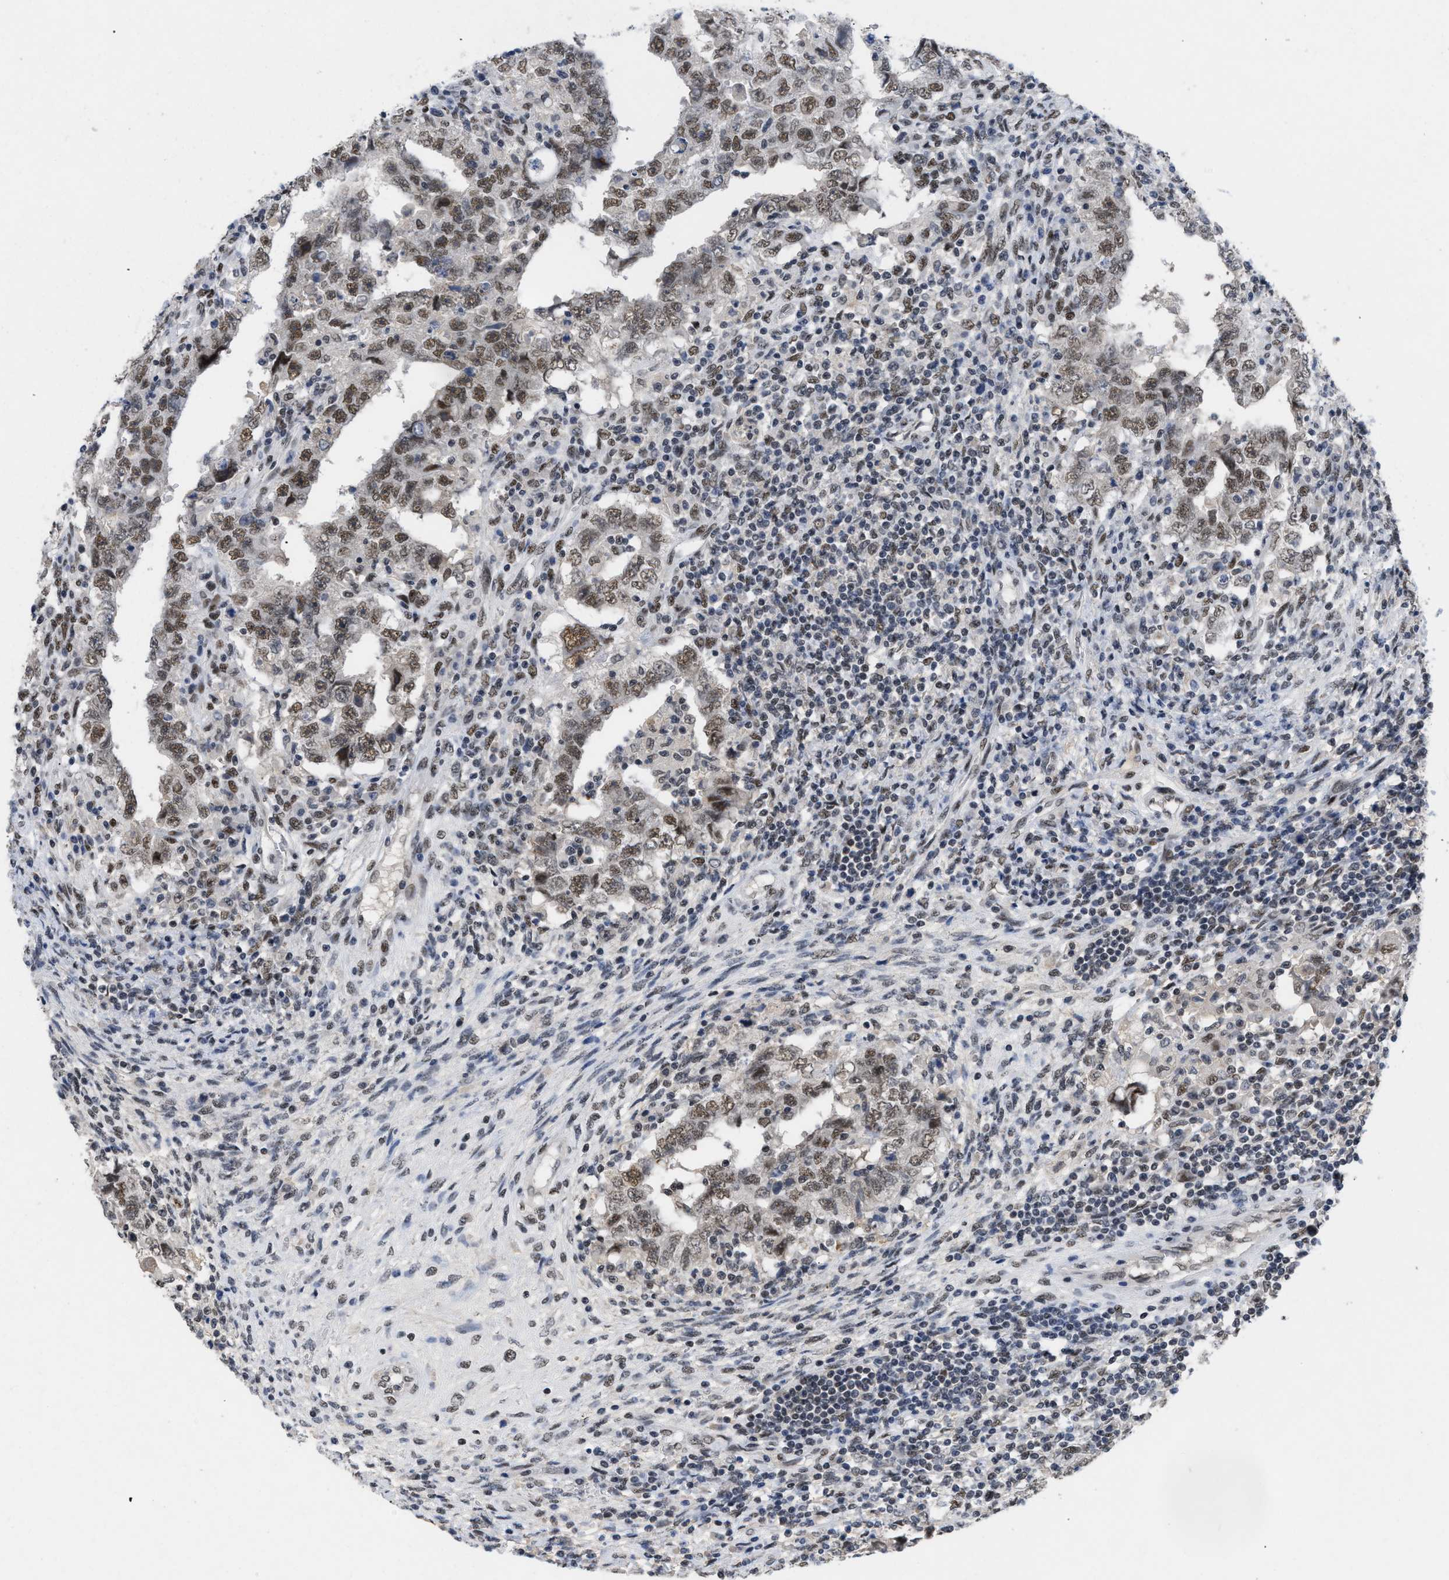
{"staining": {"intensity": "moderate", "quantity": ">75%", "location": "nuclear"}, "tissue": "testis cancer", "cell_type": "Tumor cells", "image_type": "cancer", "snomed": [{"axis": "morphology", "description": "Carcinoma, Embryonal, NOS"}, {"axis": "topography", "description": "Testis"}], "caption": "Human testis cancer (embryonal carcinoma) stained with a brown dye demonstrates moderate nuclear positive expression in approximately >75% of tumor cells.", "gene": "GGNBP2", "patient": {"sex": "male", "age": 26}}